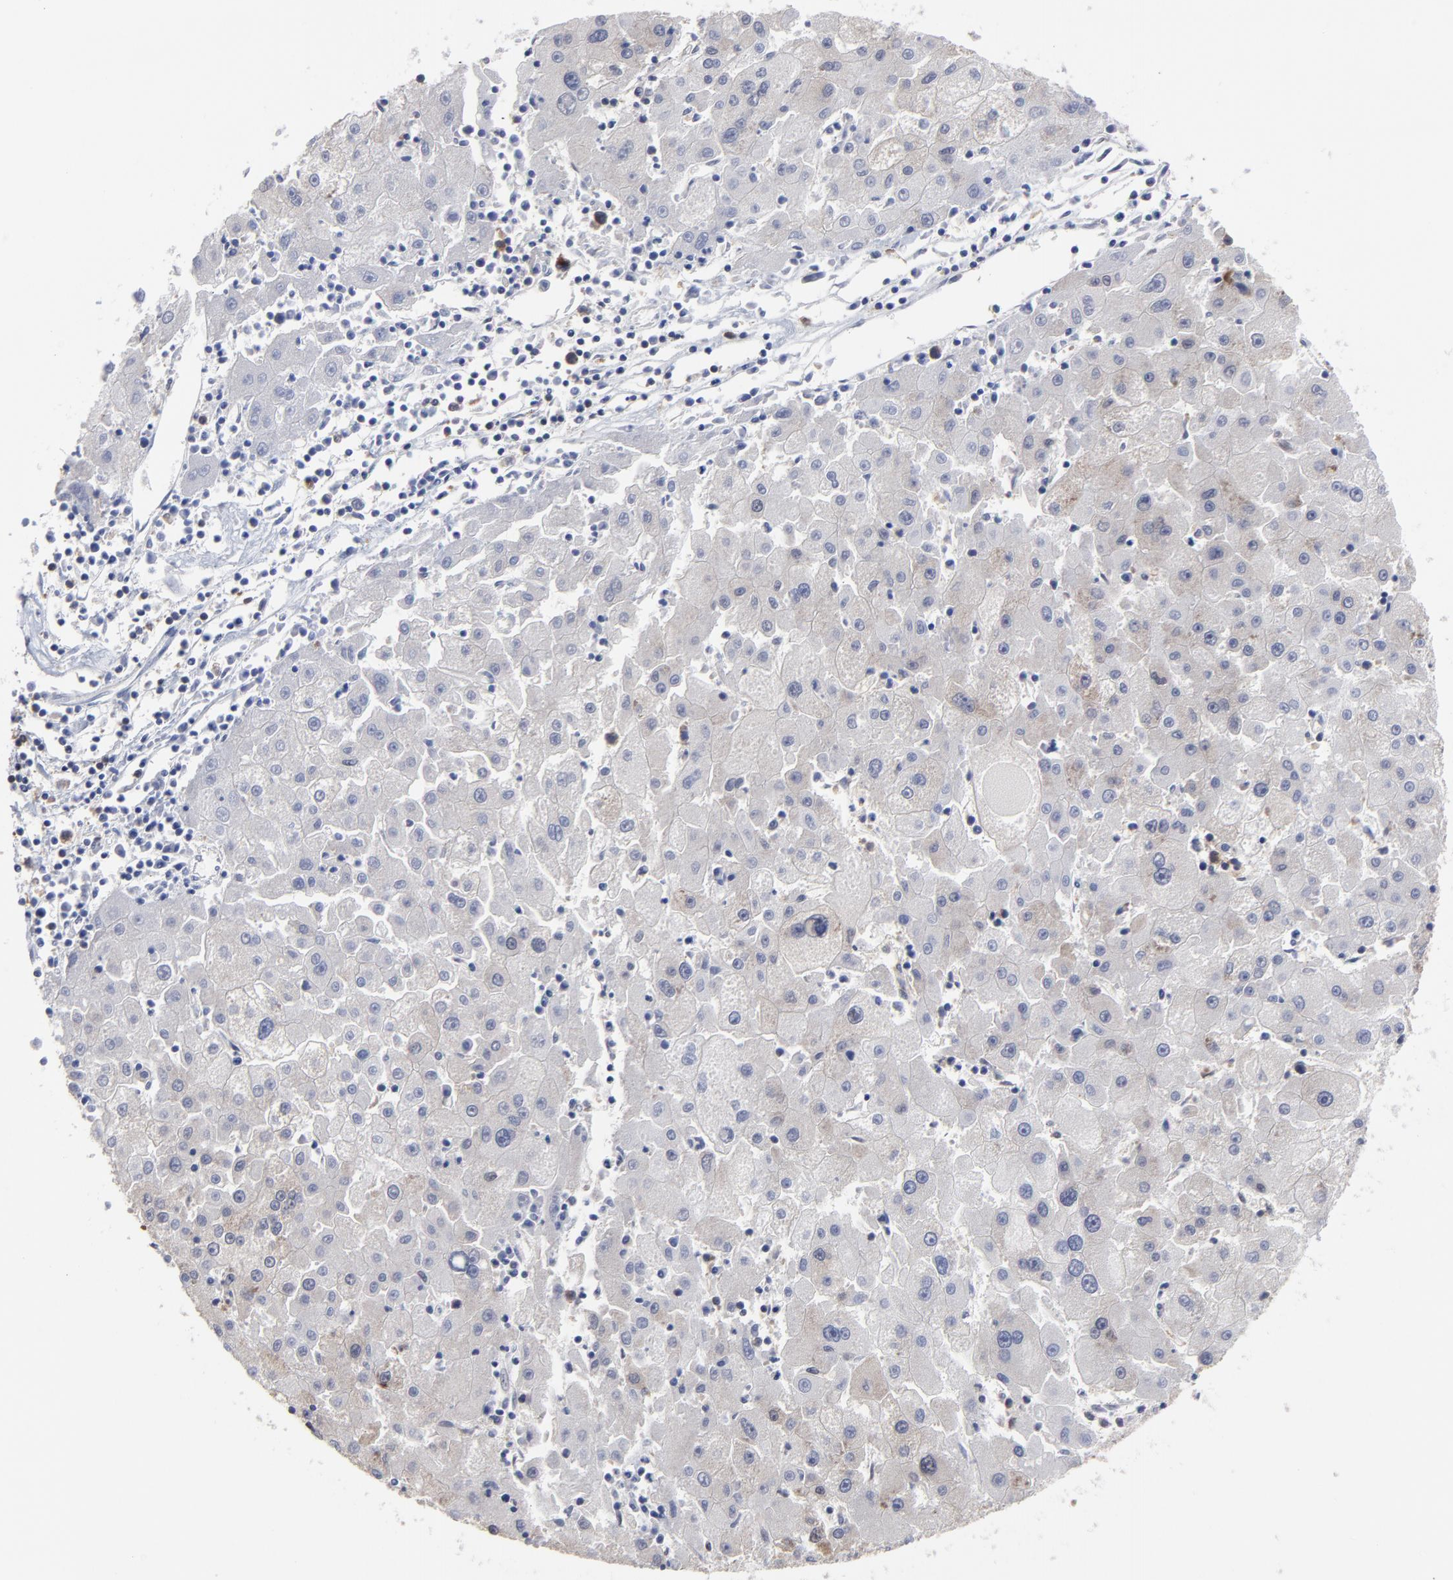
{"staining": {"intensity": "weak", "quantity": "<25%", "location": "cytoplasmic/membranous"}, "tissue": "liver cancer", "cell_type": "Tumor cells", "image_type": "cancer", "snomed": [{"axis": "morphology", "description": "Carcinoma, Hepatocellular, NOS"}, {"axis": "topography", "description": "Liver"}], "caption": "High power microscopy image of an IHC photomicrograph of hepatocellular carcinoma (liver), revealing no significant positivity in tumor cells.", "gene": "CCT2", "patient": {"sex": "male", "age": 72}}